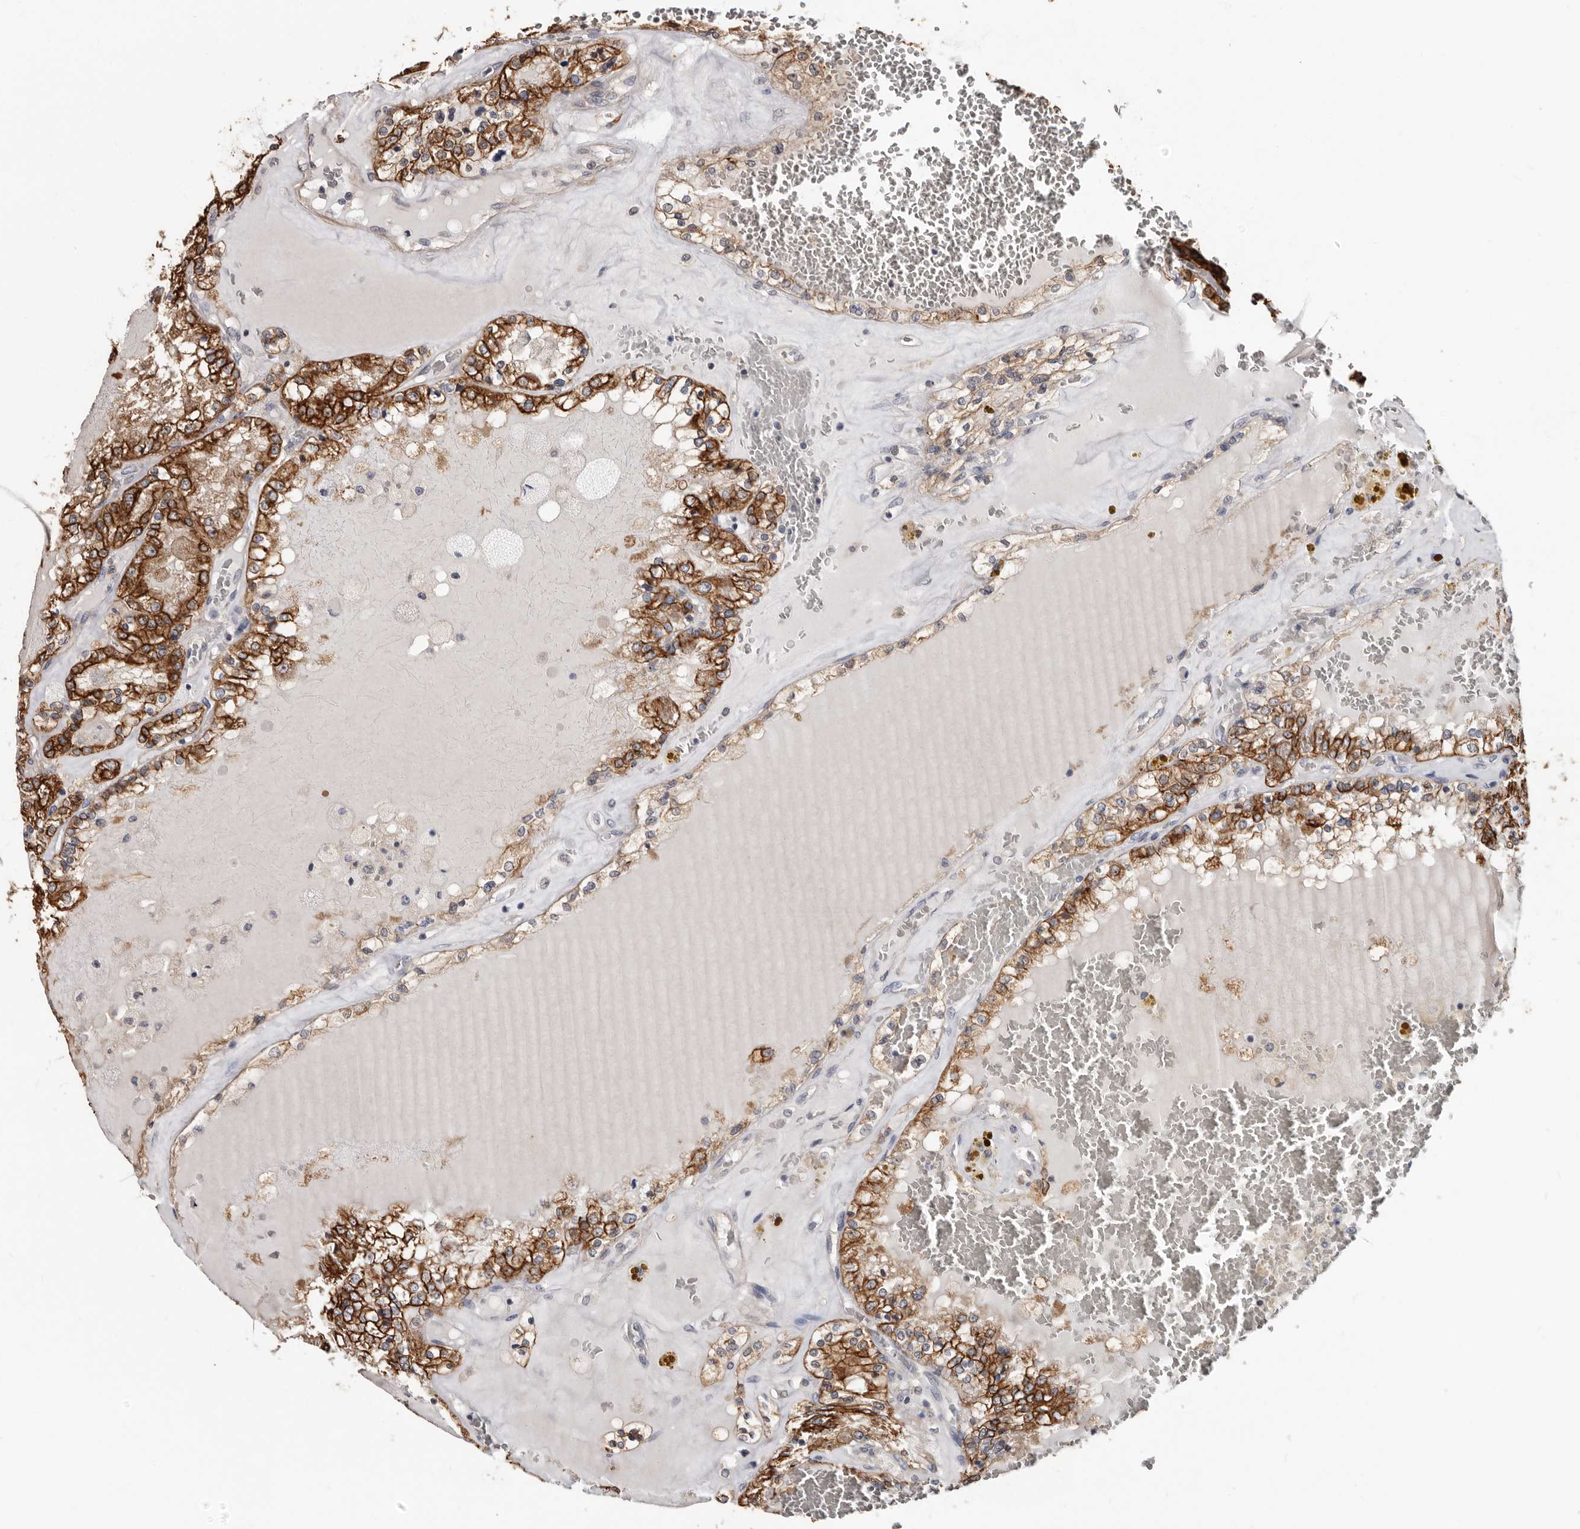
{"staining": {"intensity": "strong", "quantity": ">75%", "location": "cytoplasmic/membranous"}, "tissue": "renal cancer", "cell_type": "Tumor cells", "image_type": "cancer", "snomed": [{"axis": "morphology", "description": "Adenocarcinoma, NOS"}, {"axis": "topography", "description": "Kidney"}], "caption": "Renal cancer (adenocarcinoma) stained with immunohistochemistry (IHC) demonstrates strong cytoplasmic/membranous staining in approximately >75% of tumor cells.", "gene": "MRPL18", "patient": {"sex": "female", "age": 56}}